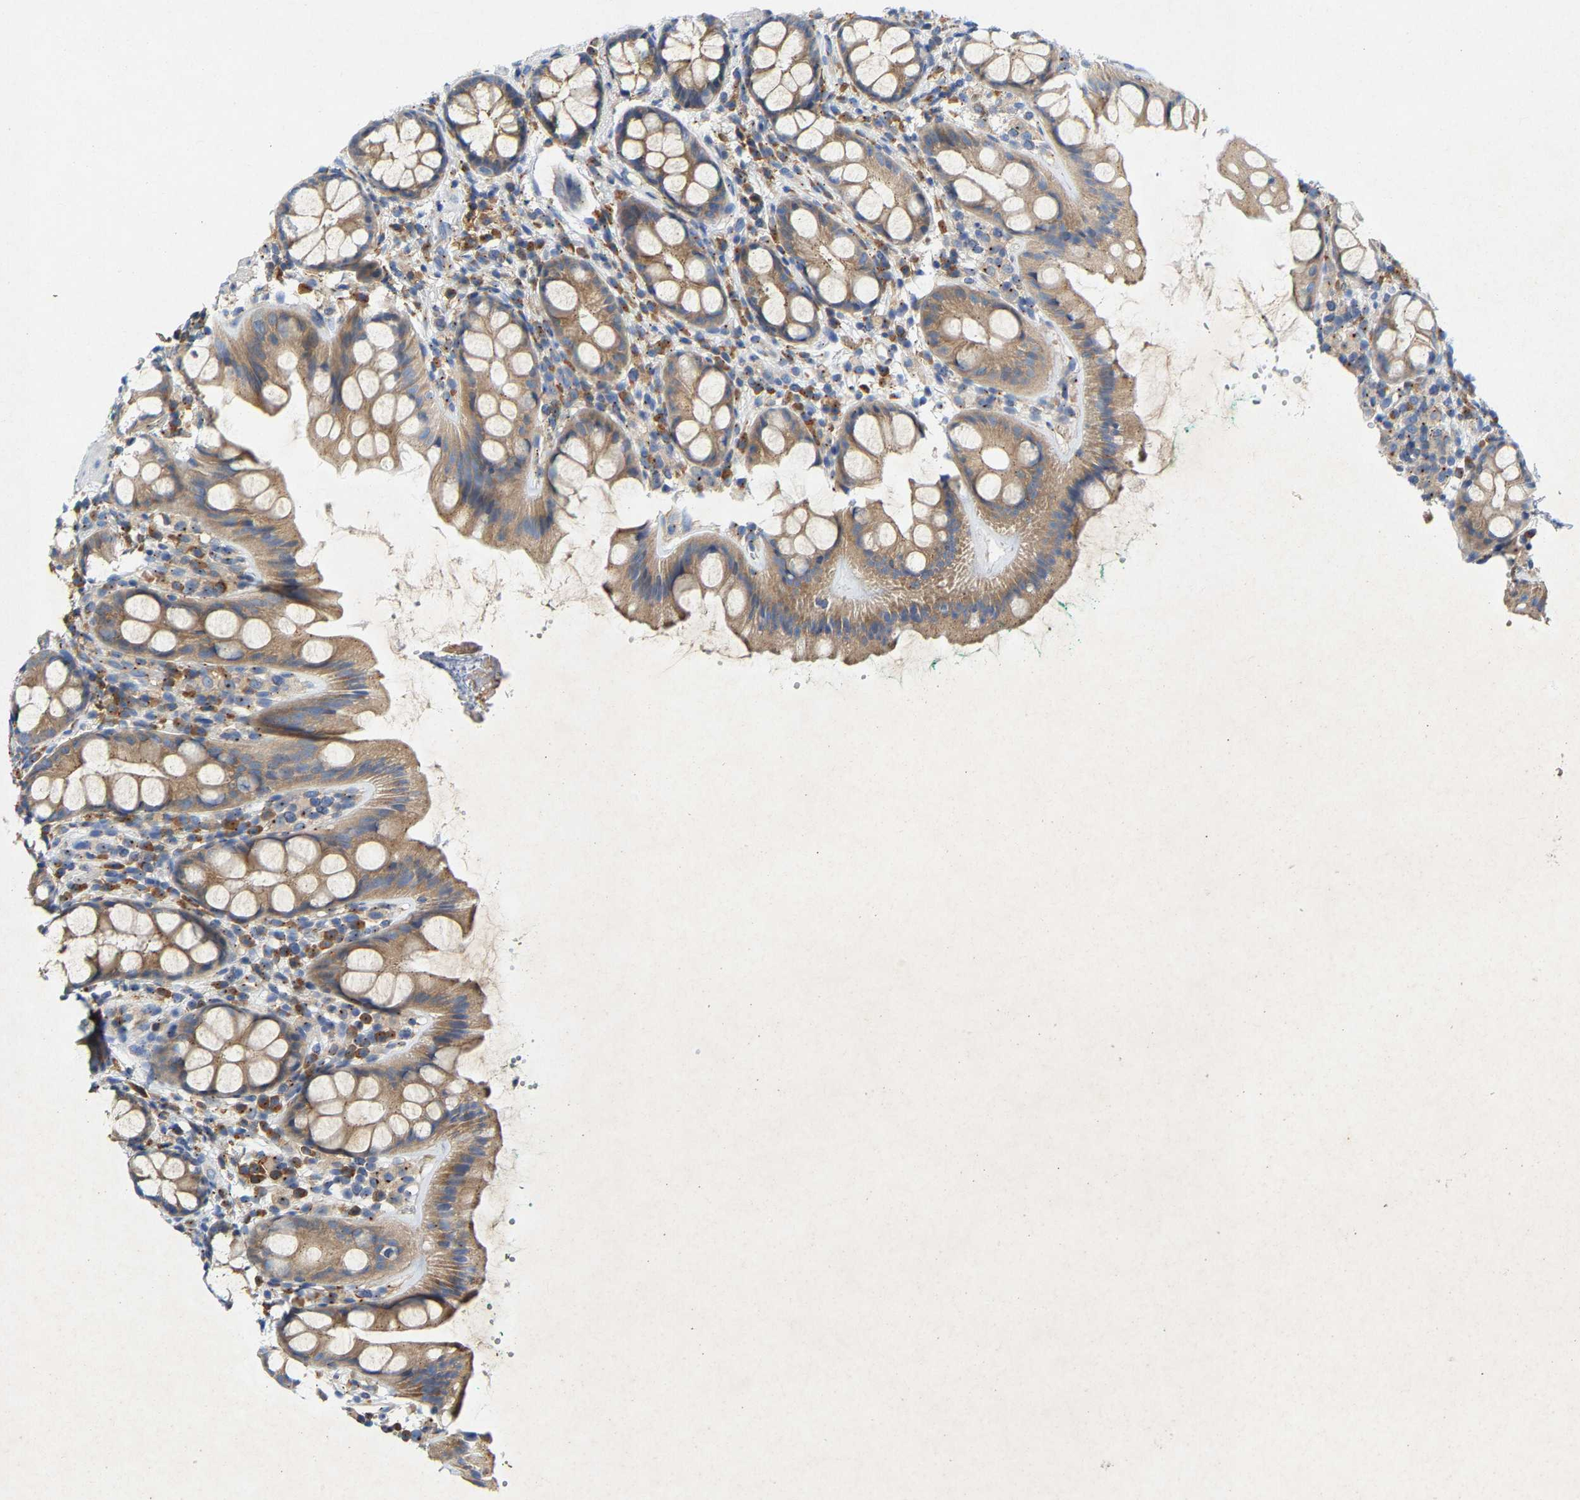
{"staining": {"intensity": "weak", "quantity": ">75%", "location": "cytoplasmic/membranous"}, "tissue": "rectum", "cell_type": "Glandular cells", "image_type": "normal", "snomed": [{"axis": "morphology", "description": "Normal tissue, NOS"}, {"axis": "topography", "description": "Rectum"}], "caption": "IHC micrograph of unremarkable rectum: human rectum stained using immunohistochemistry reveals low levels of weak protein expression localized specifically in the cytoplasmic/membranous of glandular cells, appearing as a cytoplasmic/membranous brown color.", "gene": "PCNT", "patient": {"sex": "female", "age": 65}}